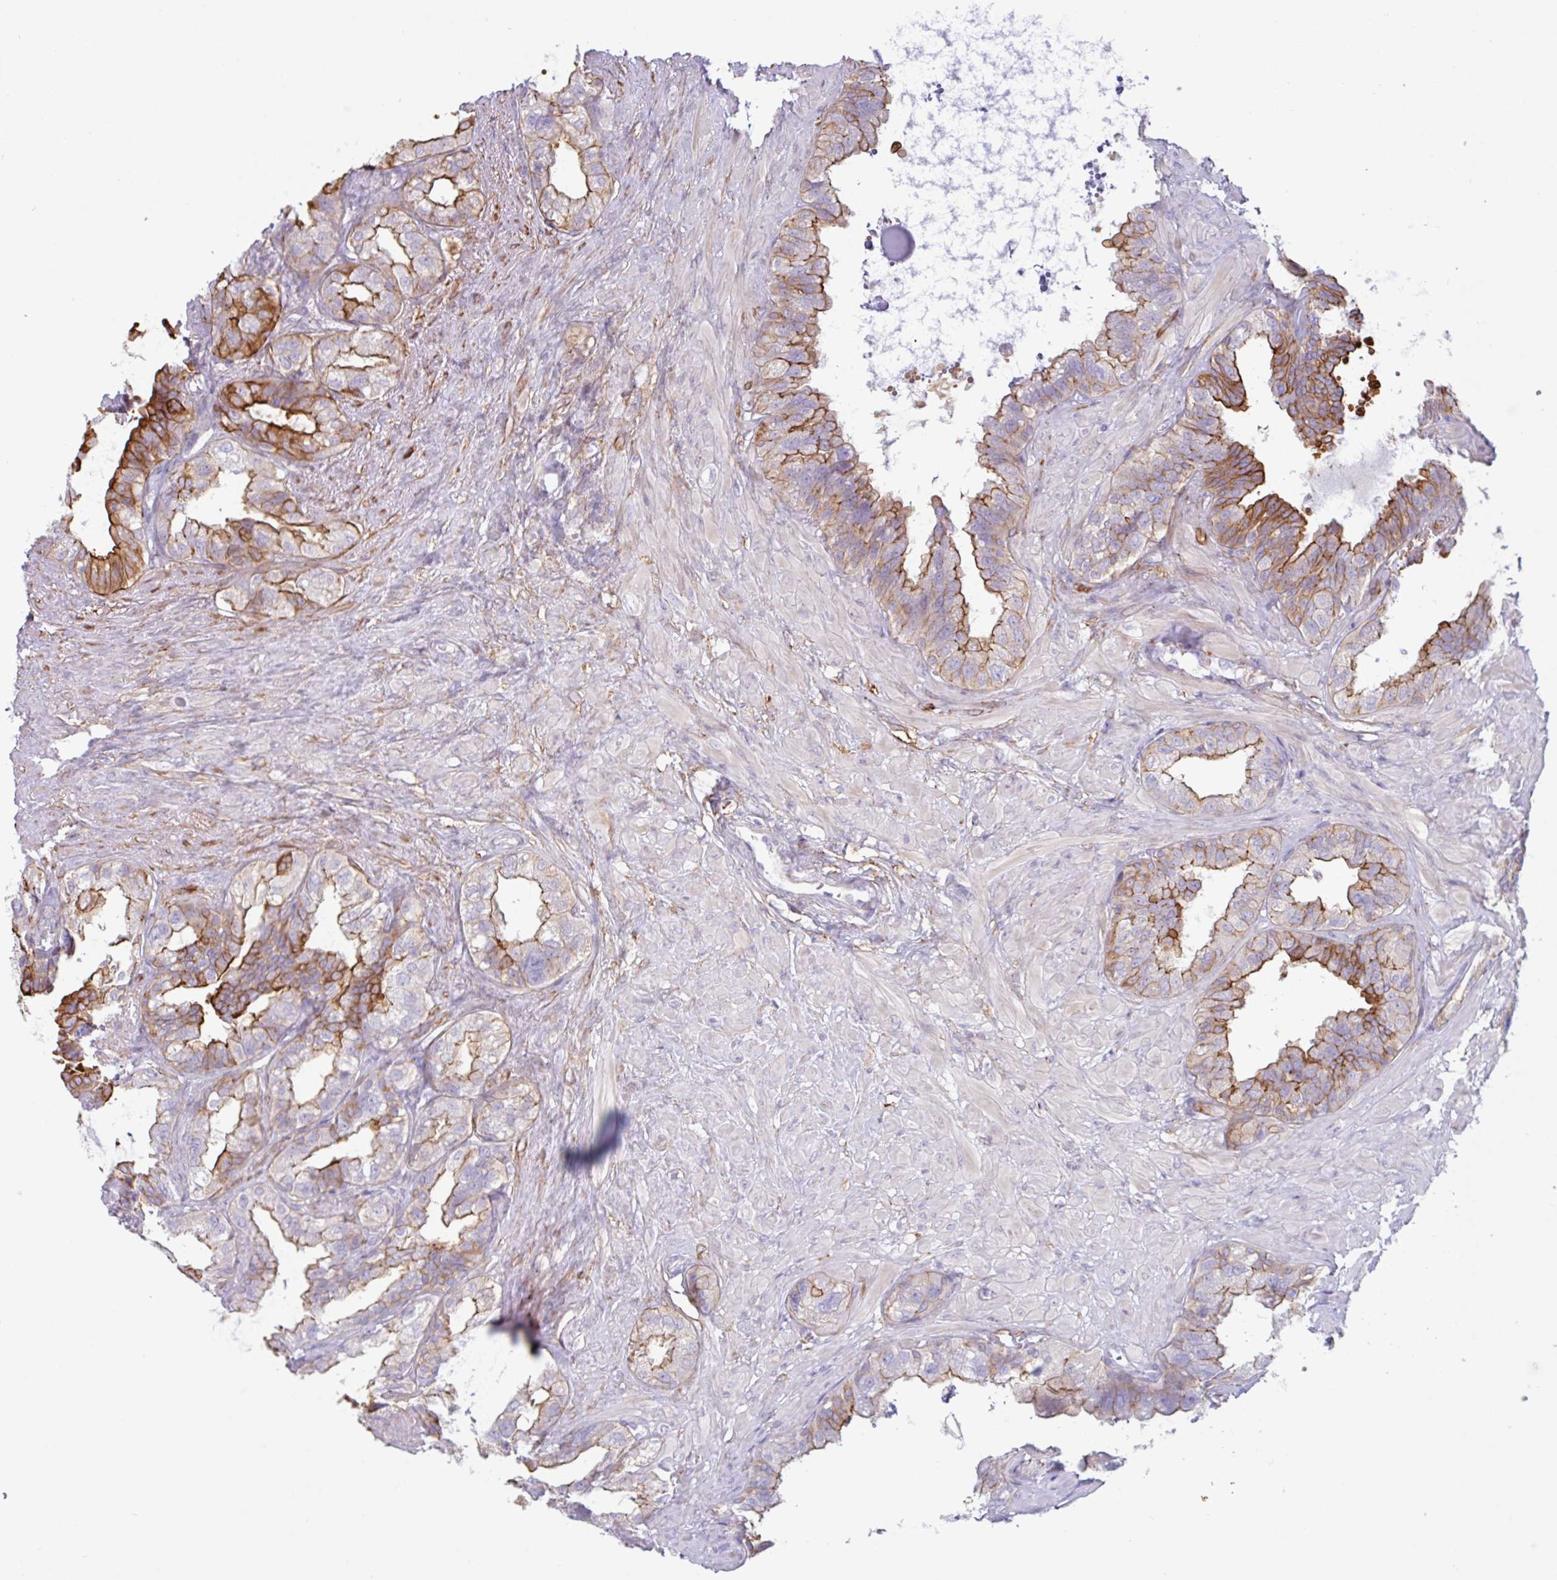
{"staining": {"intensity": "moderate", "quantity": "25%-75%", "location": "cytoplasmic/membranous"}, "tissue": "seminal vesicle", "cell_type": "Glandular cells", "image_type": "normal", "snomed": [{"axis": "morphology", "description": "Normal tissue, NOS"}, {"axis": "topography", "description": "Seminal veicle"}, {"axis": "topography", "description": "Peripheral nerve tissue"}], "caption": "The immunohistochemical stain labels moderate cytoplasmic/membranous staining in glandular cells of benign seminal vesicle. Nuclei are stained in blue.", "gene": "MYH10", "patient": {"sex": "male", "age": 76}}